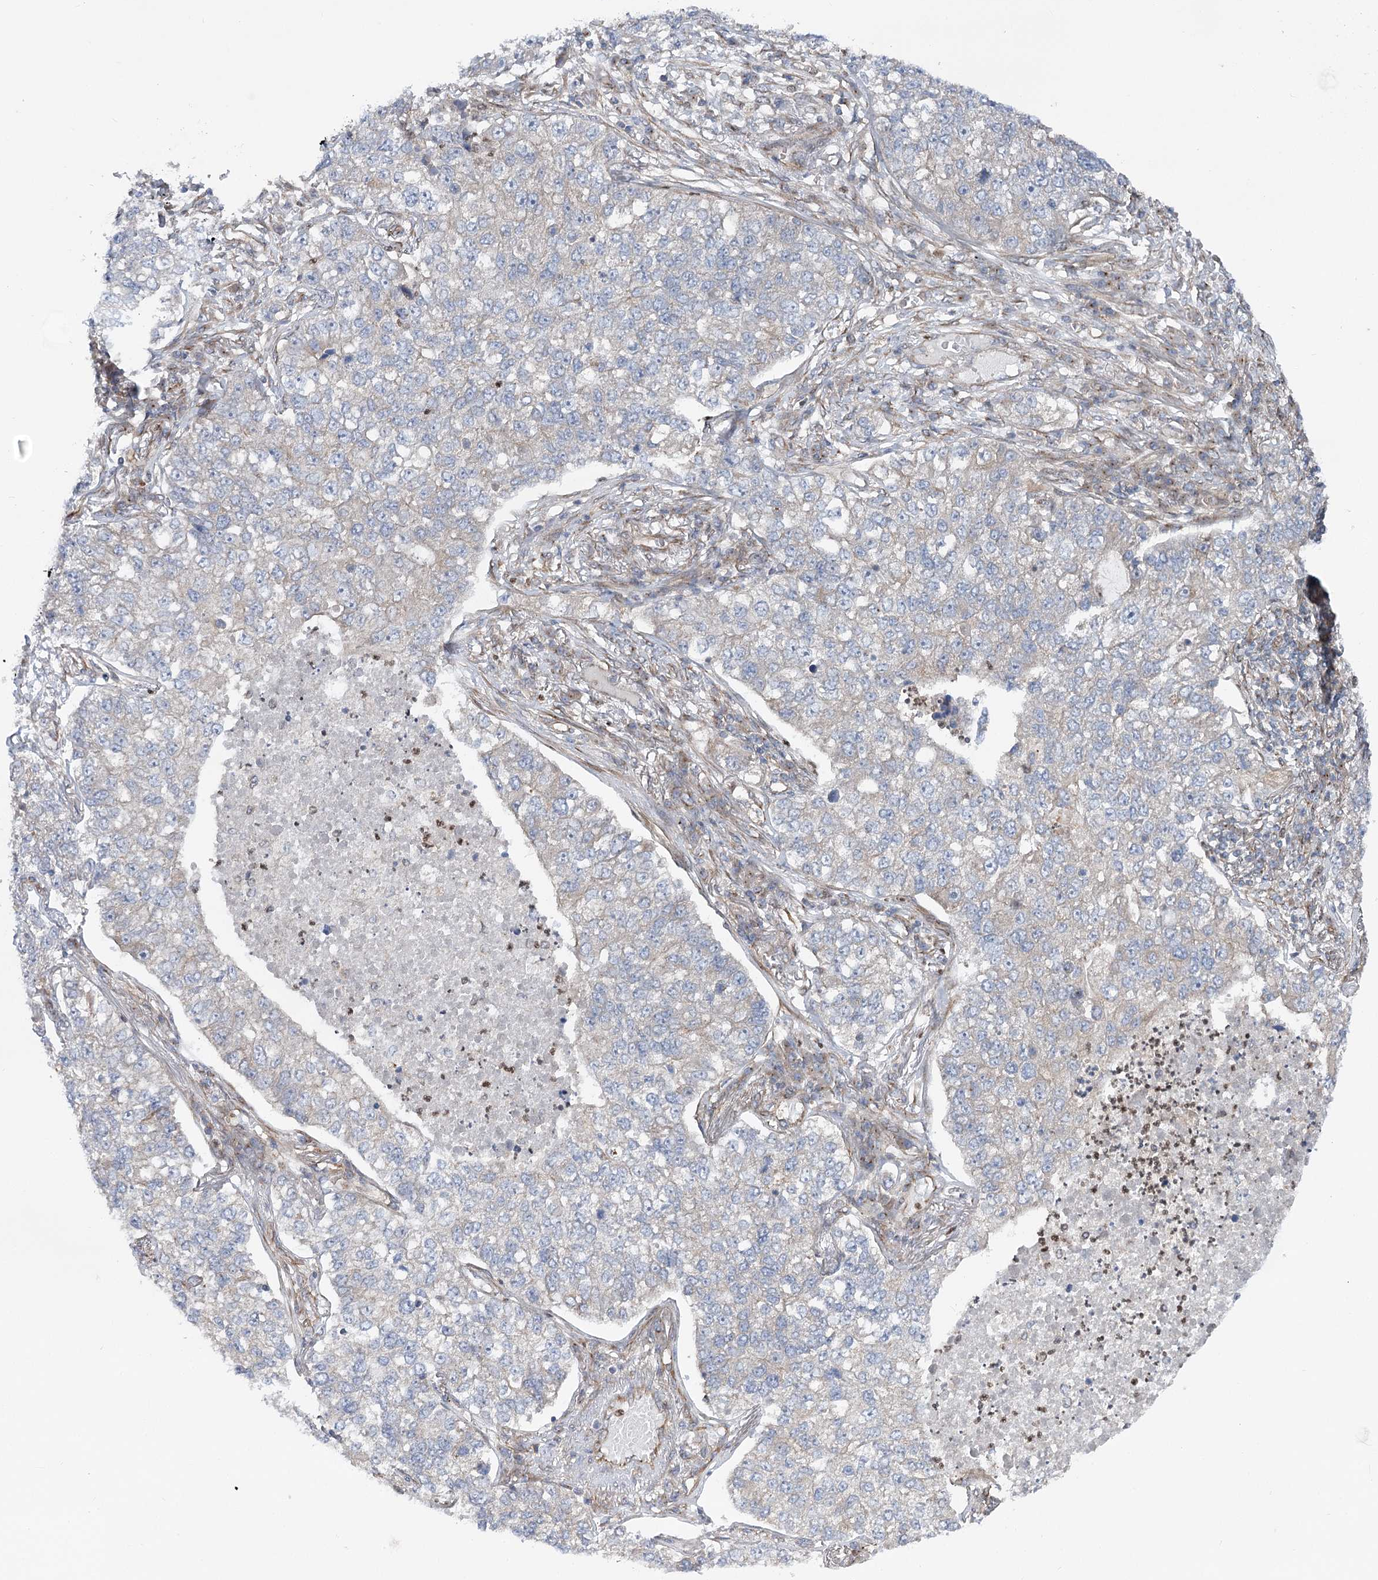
{"staining": {"intensity": "negative", "quantity": "none", "location": "none"}, "tissue": "lung cancer", "cell_type": "Tumor cells", "image_type": "cancer", "snomed": [{"axis": "morphology", "description": "Adenocarcinoma, NOS"}, {"axis": "topography", "description": "Lung"}], "caption": "DAB immunohistochemical staining of human lung adenocarcinoma demonstrates no significant positivity in tumor cells.", "gene": "SCN11A", "patient": {"sex": "male", "age": 49}}